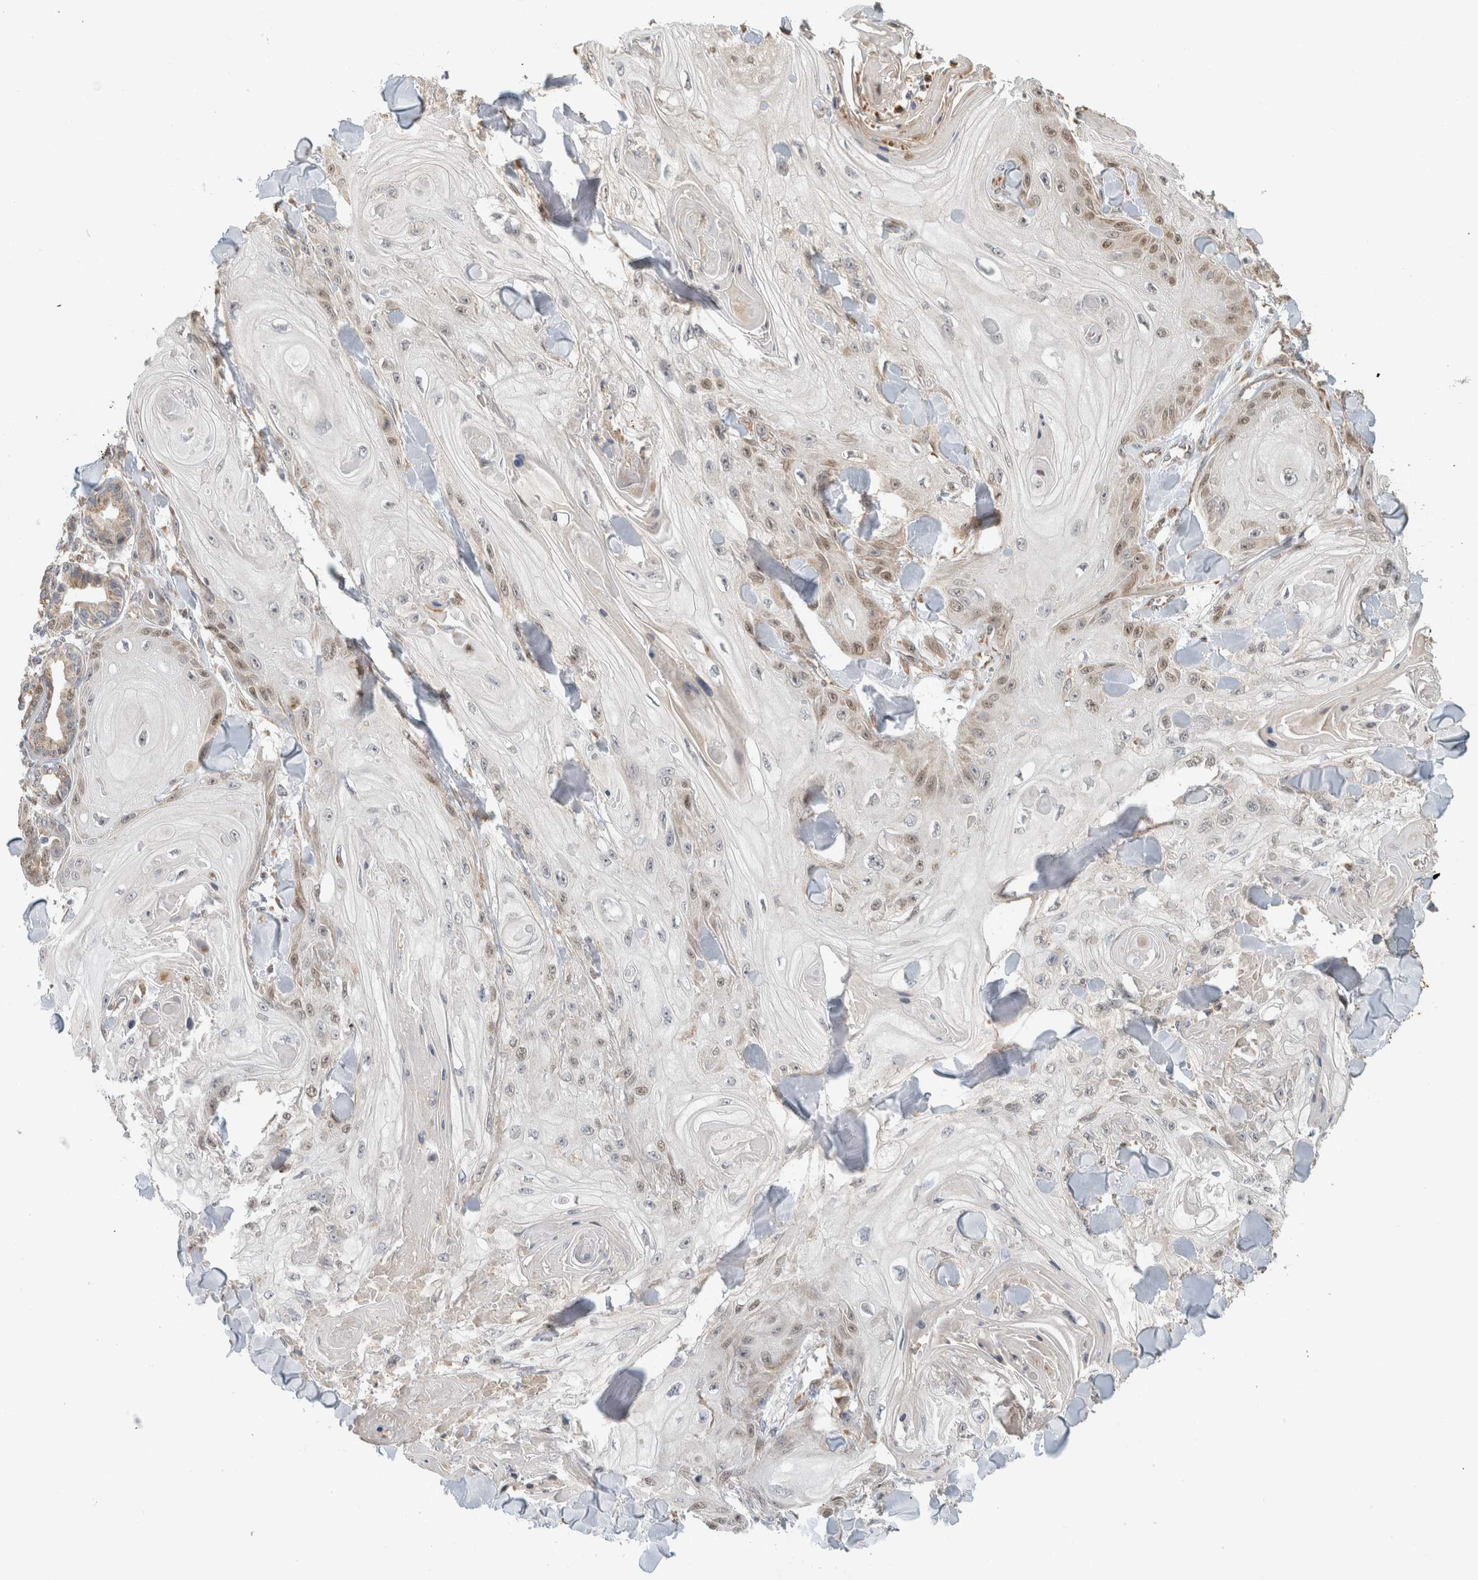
{"staining": {"intensity": "weak", "quantity": "<25%", "location": "nuclear"}, "tissue": "skin cancer", "cell_type": "Tumor cells", "image_type": "cancer", "snomed": [{"axis": "morphology", "description": "Squamous cell carcinoma, NOS"}, {"axis": "topography", "description": "Skin"}], "caption": "Skin squamous cell carcinoma was stained to show a protein in brown. There is no significant expression in tumor cells. (Stains: DAB (3,3'-diaminobenzidine) immunohistochemistry (IHC) with hematoxylin counter stain, Microscopy: brightfield microscopy at high magnification).", "gene": "GINS4", "patient": {"sex": "male", "age": 74}}